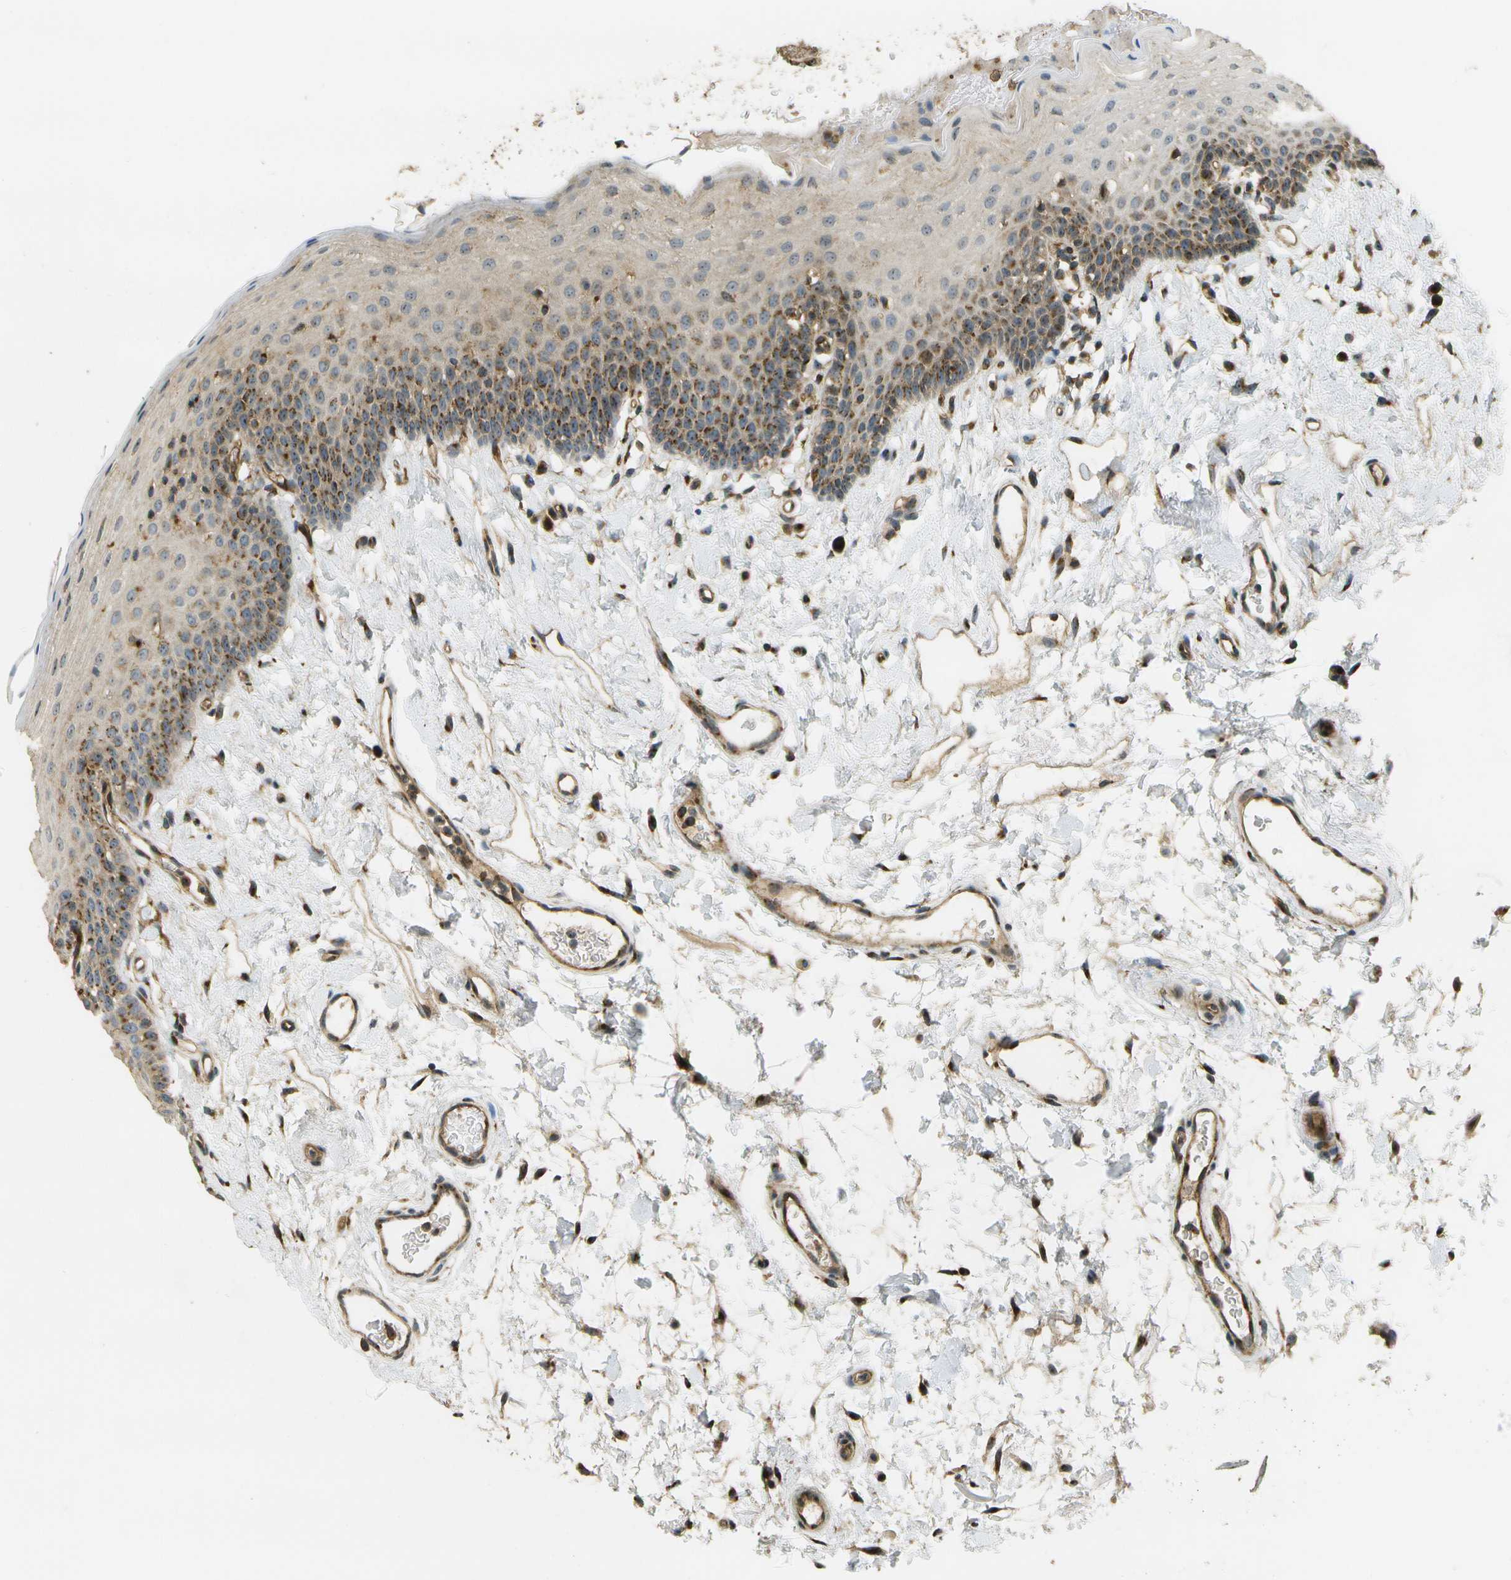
{"staining": {"intensity": "moderate", "quantity": ">75%", "location": "cytoplasmic/membranous,nuclear"}, "tissue": "oral mucosa", "cell_type": "Squamous epithelial cells", "image_type": "normal", "snomed": [{"axis": "morphology", "description": "Normal tissue, NOS"}, {"axis": "topography", "description": "Oral tissue"}], "caption": "Benign oral mucosa demonstrates moderate cytoplasmic/membranous,nuclear expression in approximately >75% of squamous epithelial cells The staining was performed using DAB (3,3'-diaminobenzidine), with brown indicating positive protein expression. Nuclei are stained blue with hematoxylin..", "gene": "LRP12", "patient": {"sex": "male", "age": 66}}